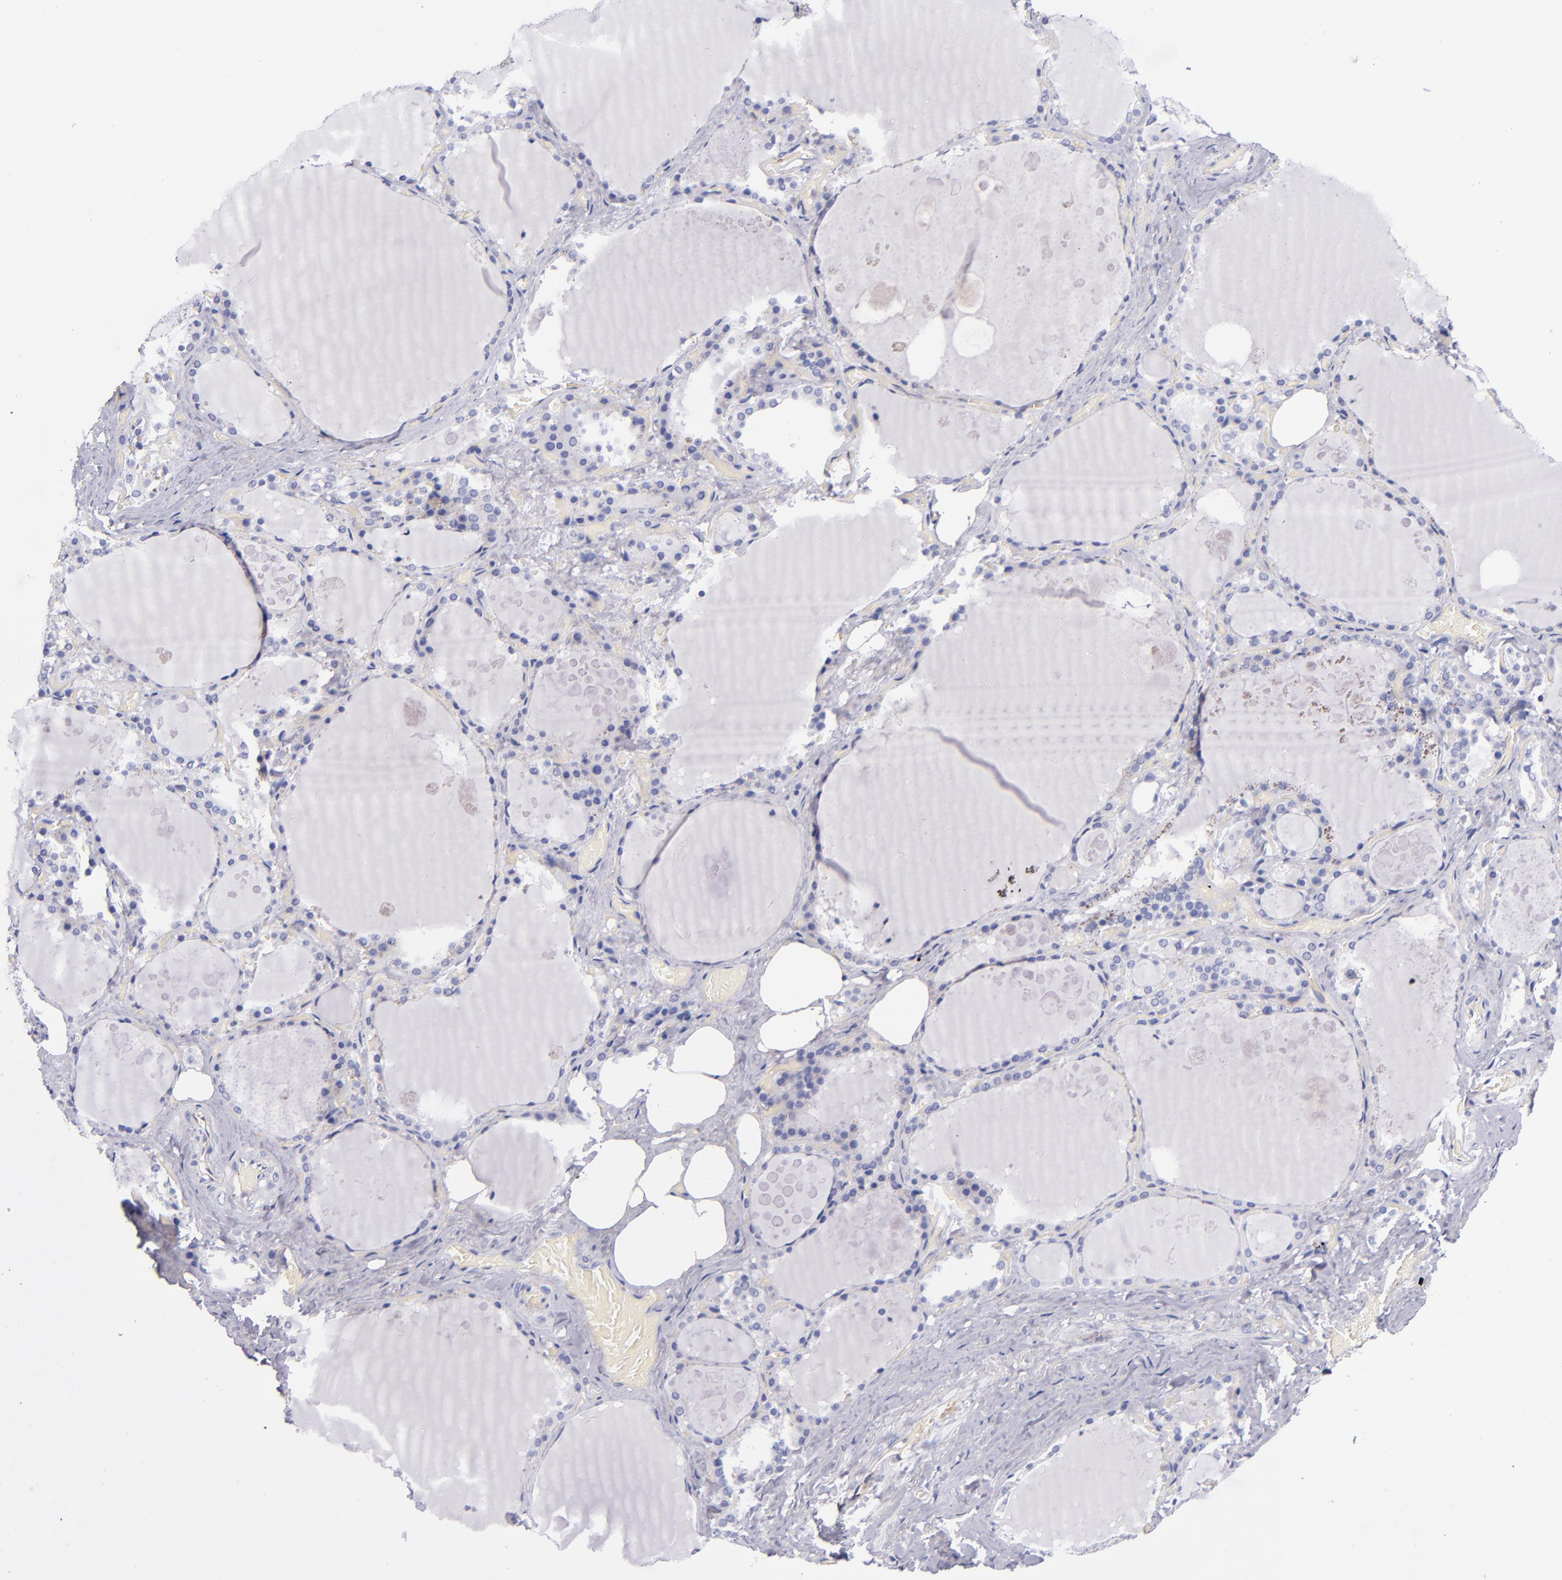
{"staining": {"intensity": "negative", "quantity": "none", "location": "none"}, "tissue": "thyroid gland", "cell_type": "Glandular cells", "image_type": "normal", "snomed": [{"axis": "morphology", "description": "Normal tissue, NOS"}, {"axis": "topography", "description": "Thyroid gland"}], "caption": "Immunohistochemical staining of unremarkable thyroid gland shows no significant positivity in glandular cells. Brightfield microscopy of immunohistochemistry stained with DAB (brown) and hematoxylin (blue), captured at high magnification.", "gene": "NOS3", "patient": {"sex": "male", "age": 61}}